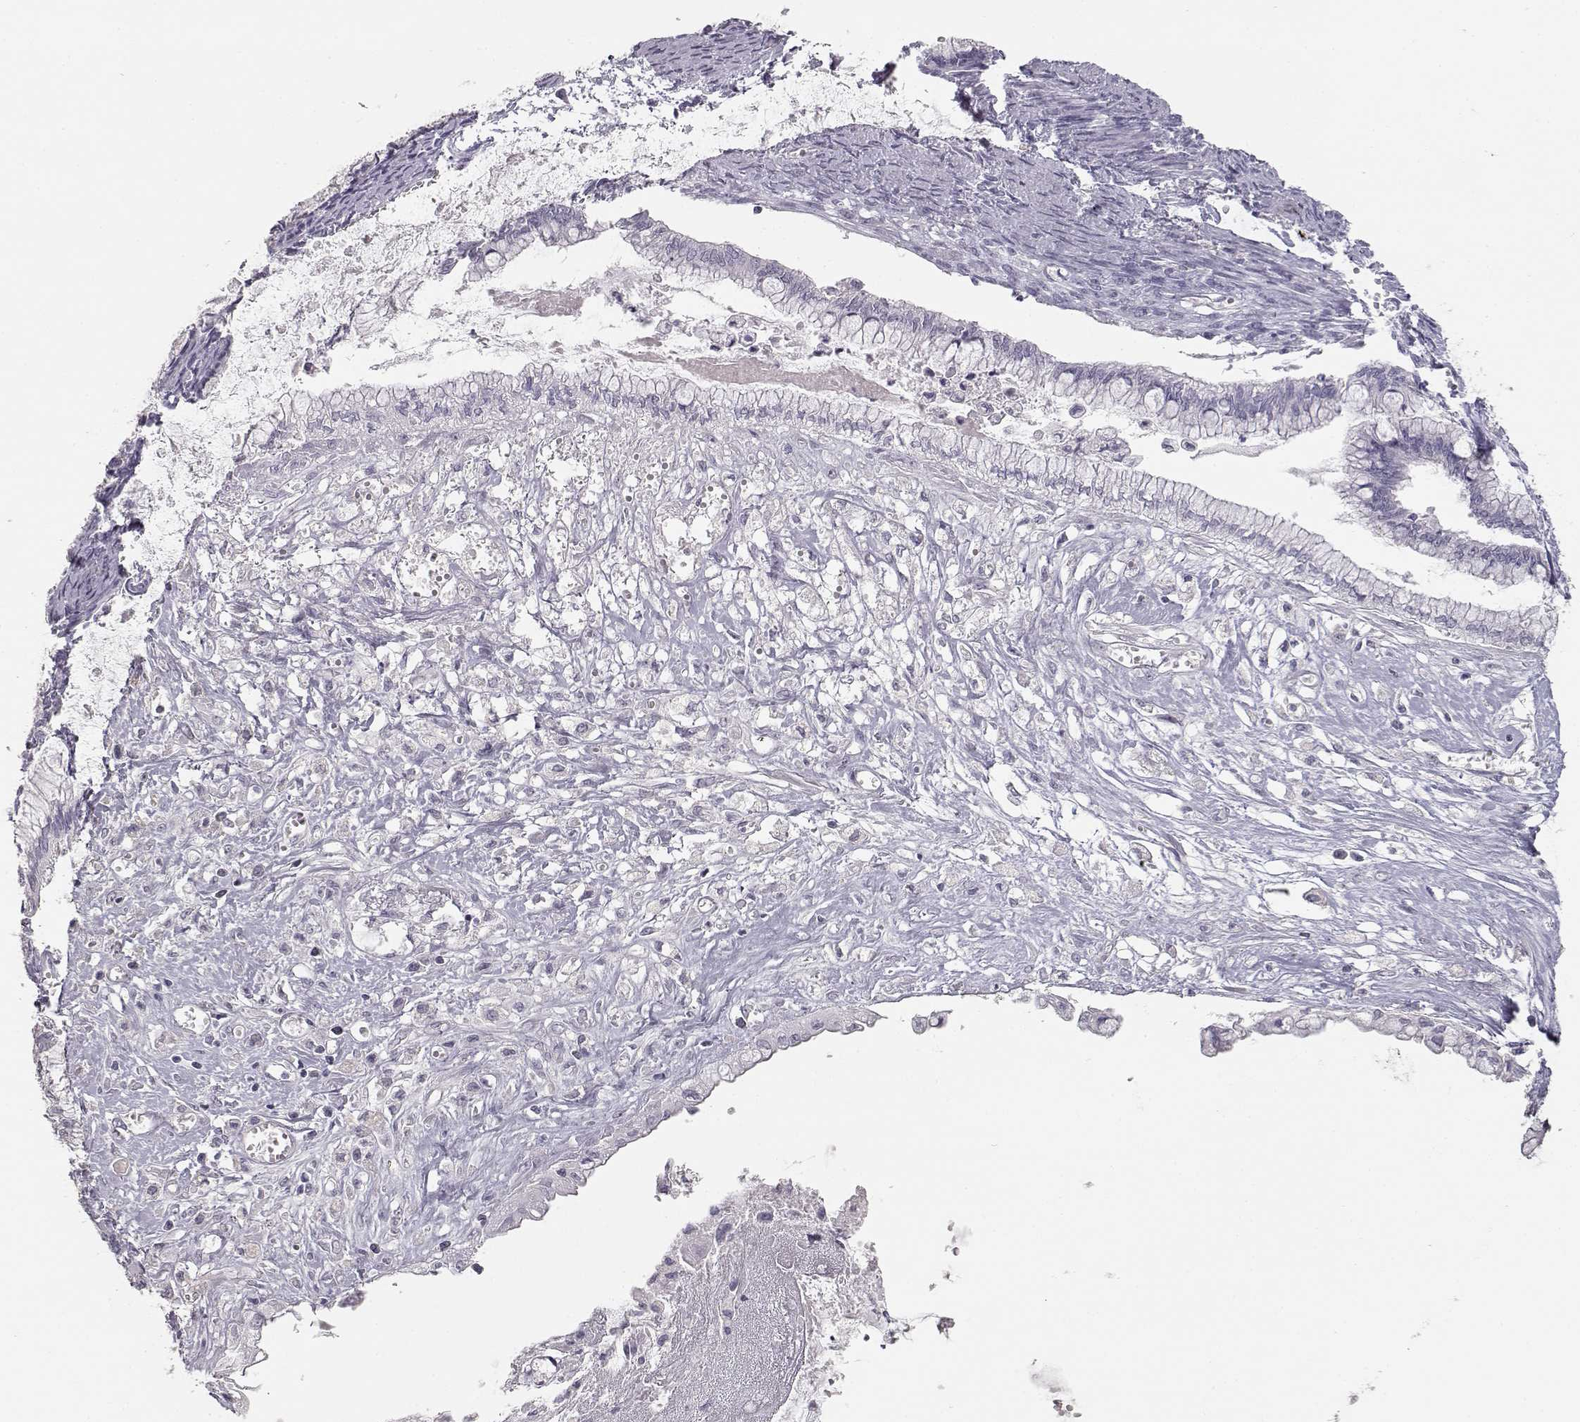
{"staining": {"intensity": "negative", "quantity": "none", "location": "none"}, "tissue": "ovarian cancer", "cell_type": "Tumor cells", "image_type": "cancer", "snomed": [{"axis": "morphology", "description": "Cystadenocarcinoma, mucinous, NOS"}, {"axis": "topography", "description": "Ovary"}], "caption": "An image of ovarian cancer stained for a protein exhibits no brown staining in tumor cells. (Brightfield microscopy of DAB immunohistochemistry at high magnification).", "gene": "TKTL1", "patient": {"sex": "female", "age": 67}}